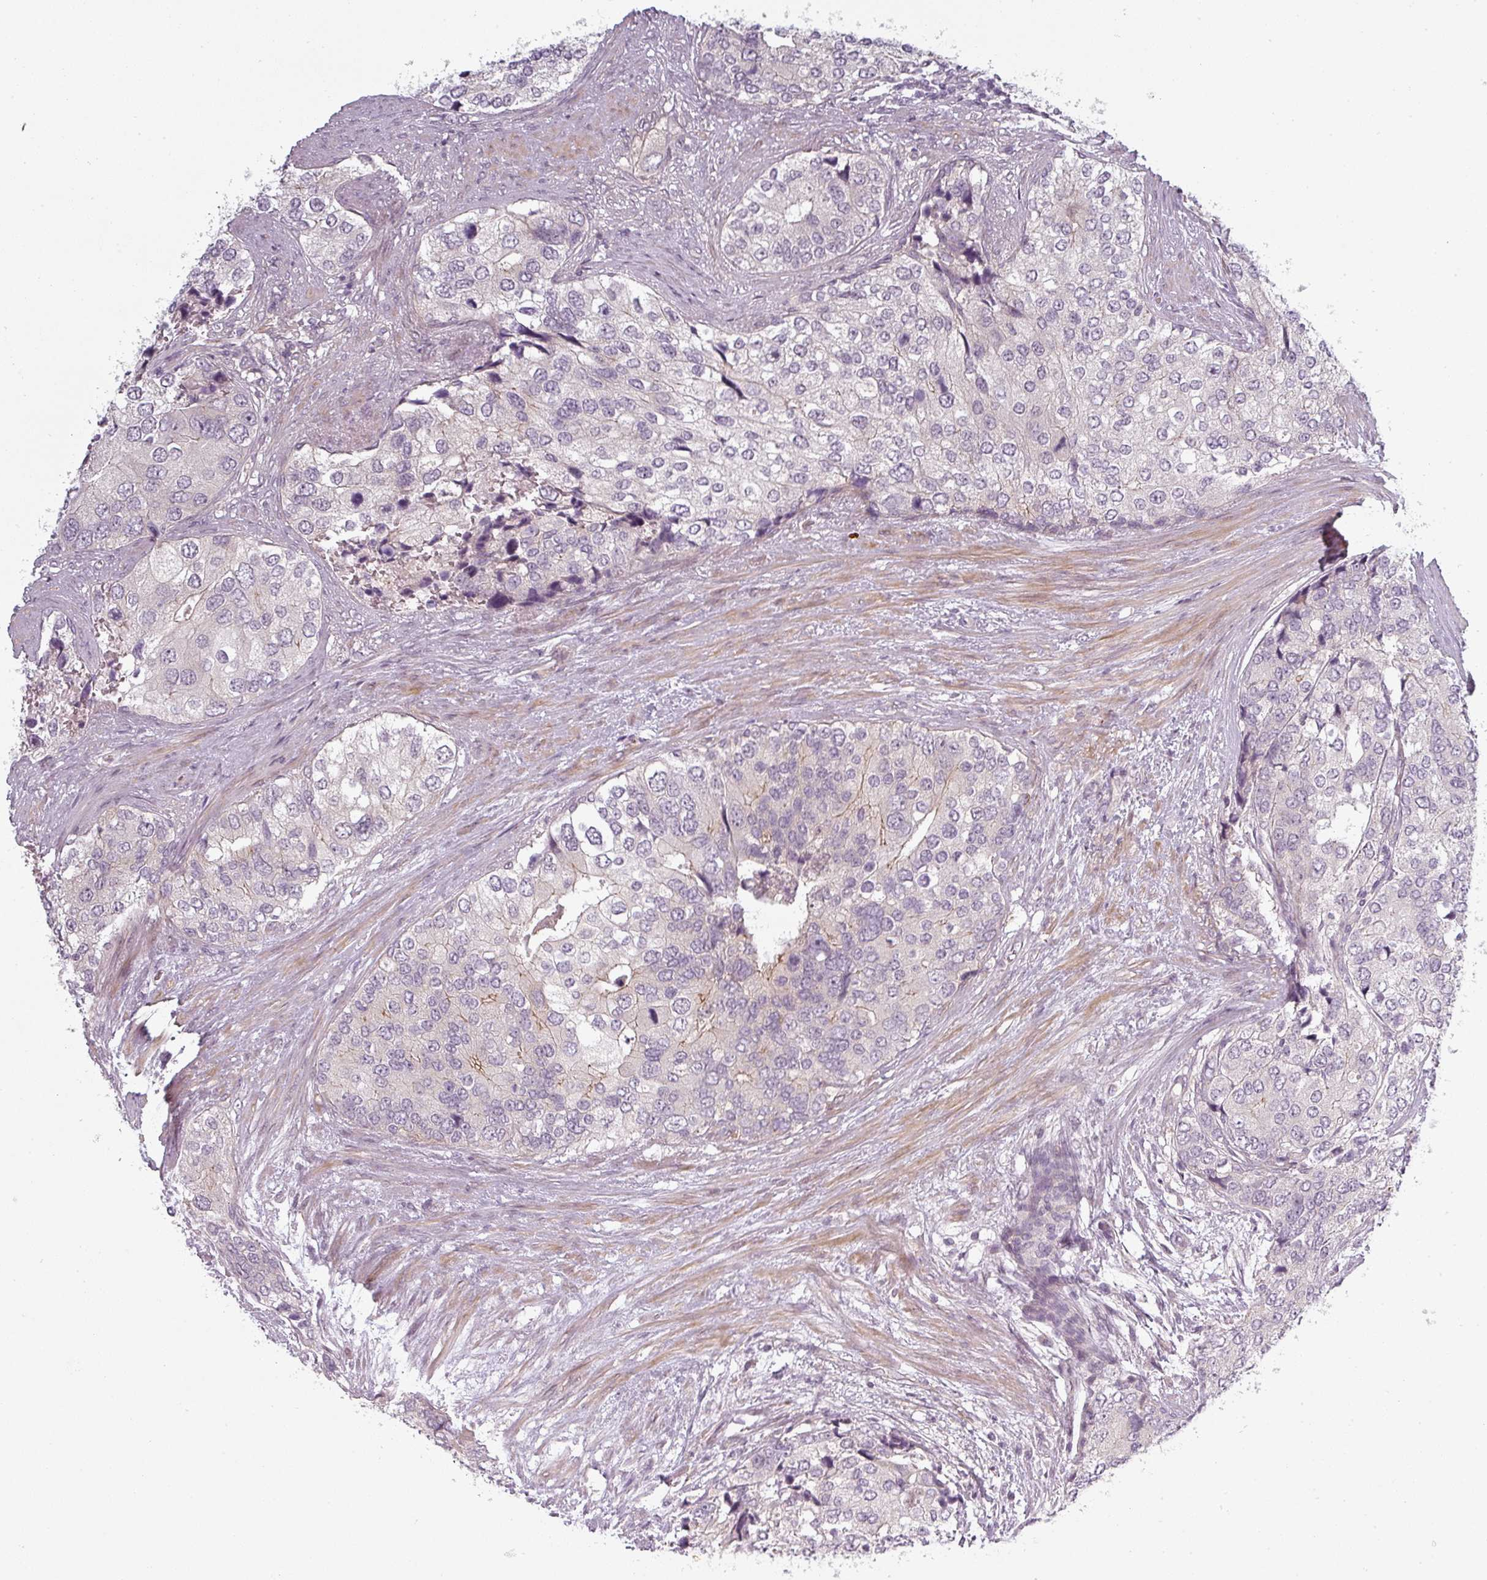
{"staining": {"intensity": "negative", "quantity": "none", "location": "none"}, "tissue": "prostate cancer", "cell_type": "Tumor cells", "image_type": "cancer", "snomed": [{"axis": "morphology", "description": "Adenocarcinoma, High grade"}, {"axis": "topography", "description": "Prostate"}], "caption": "Immunohistochemistry of prostate cancer shows no staining in tumor cells. Brightfield microscopy of immunohistochemistry (IHC) stained with DAB (brown) and hematoxylin (blue), captured at high magnification.", "gene": "SLC16A9", "patient": {"sex": "male", "age": 62}}